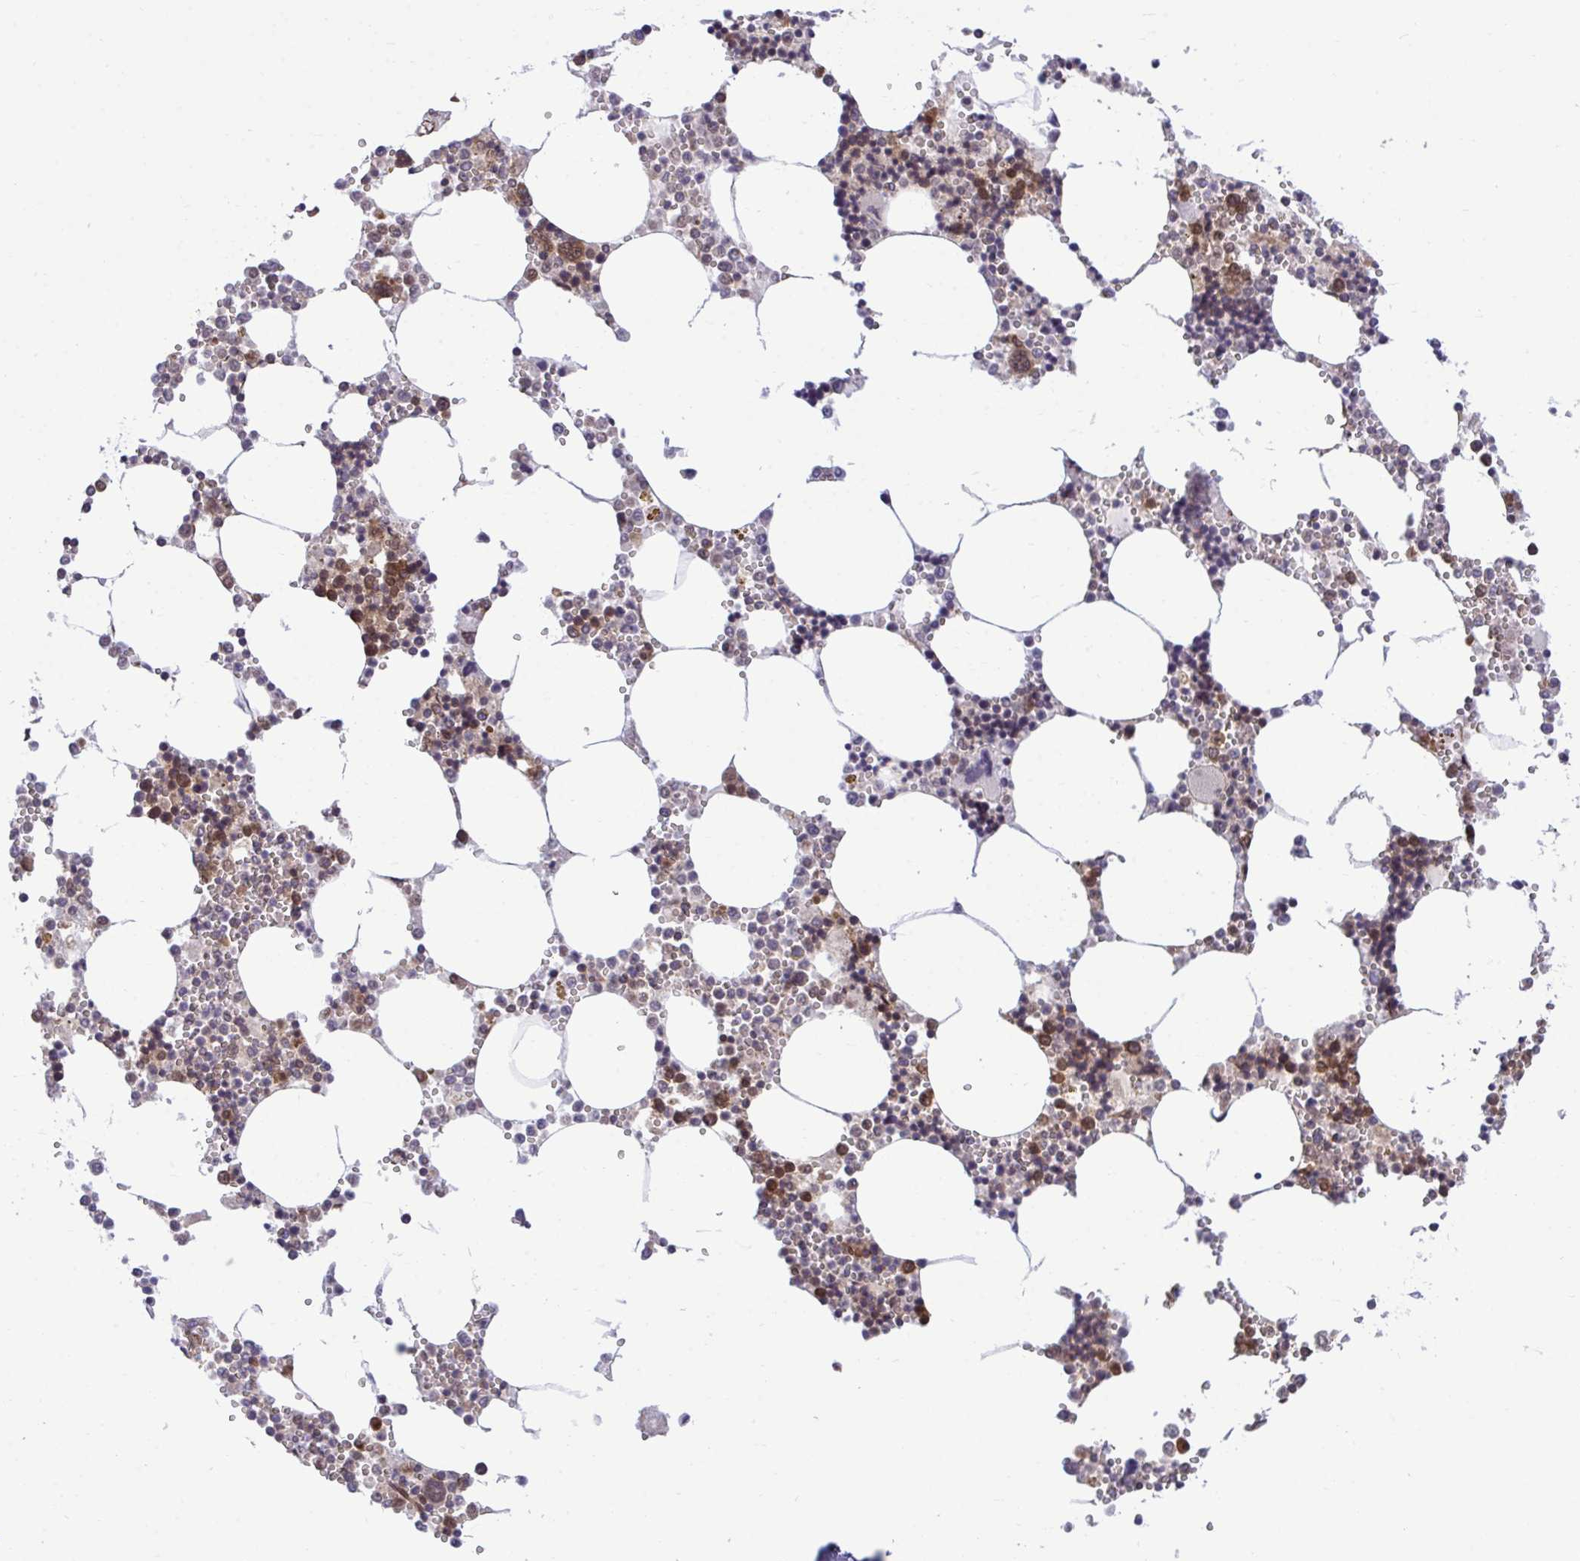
{"staining": {"intensity": "moderate", "quantity": "25%-75%", "location": "cytoplasmic/membranous"}, "tissue": "bone marrow", "cell_type": "Hematopoietic cells", "image_type": "normal", "snomed": [{"axis": "morphology", "description": "Normal tissue, NOS"}, {"axis": "topography", "description": "Bone marrow"}], "caption": "Protein analysis of unremarkable bone marrow demonstrates moderate cytoplasmic/membranous expression in approximately 25%-75% of hematopoietic cells.", "gene": "RPS15", "patient": {"sex": "male", "age": 54}}